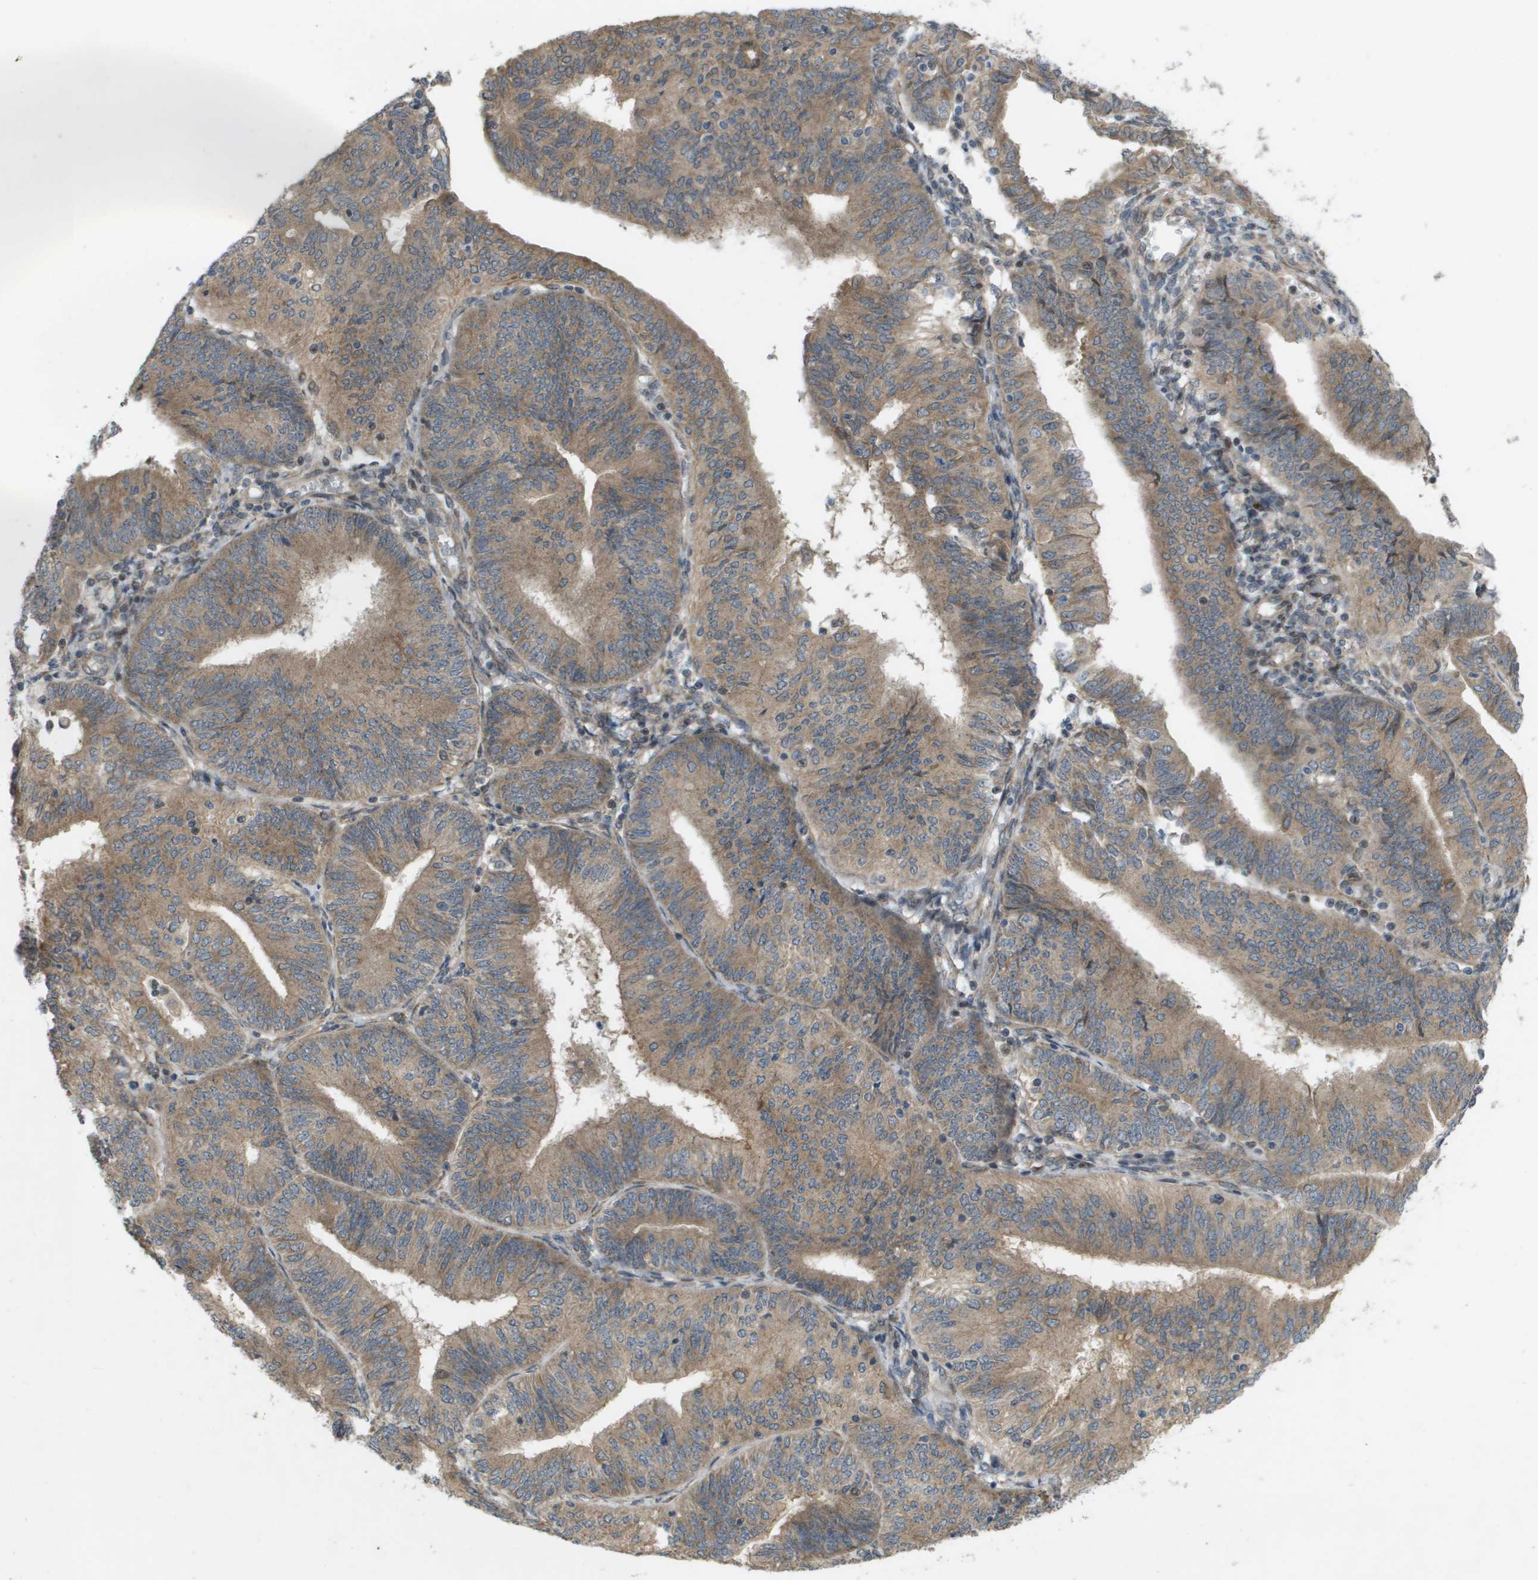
{"staining": {"intensity": "moderate", "quantity": ">75%", "location": "cytoplasmic/membranous"}, "tissue": "endometrial cancer", "cell_type": "Tumor cells", "image_type": "cancer", "snomed": [{"axis": "morphology", "description": "Adenocarcinoma, NOS"}, {"axis": "topography", "description": "Endometrium"}], "caption": "Immunohistochemistry staining of endometrial cancer, which demonstrates medium levels of moderate cytoplasmic/membranous expression in about >75% of tumor cells indicating moderate cytoplasmic/membranous protein staining. The staining was performed using DAB (brown) for protein detection and nuclei were counterstained in hematoxylin (blue).", "gene": "IFNLR1", "patient": {"sex": "female", "age": 58}}